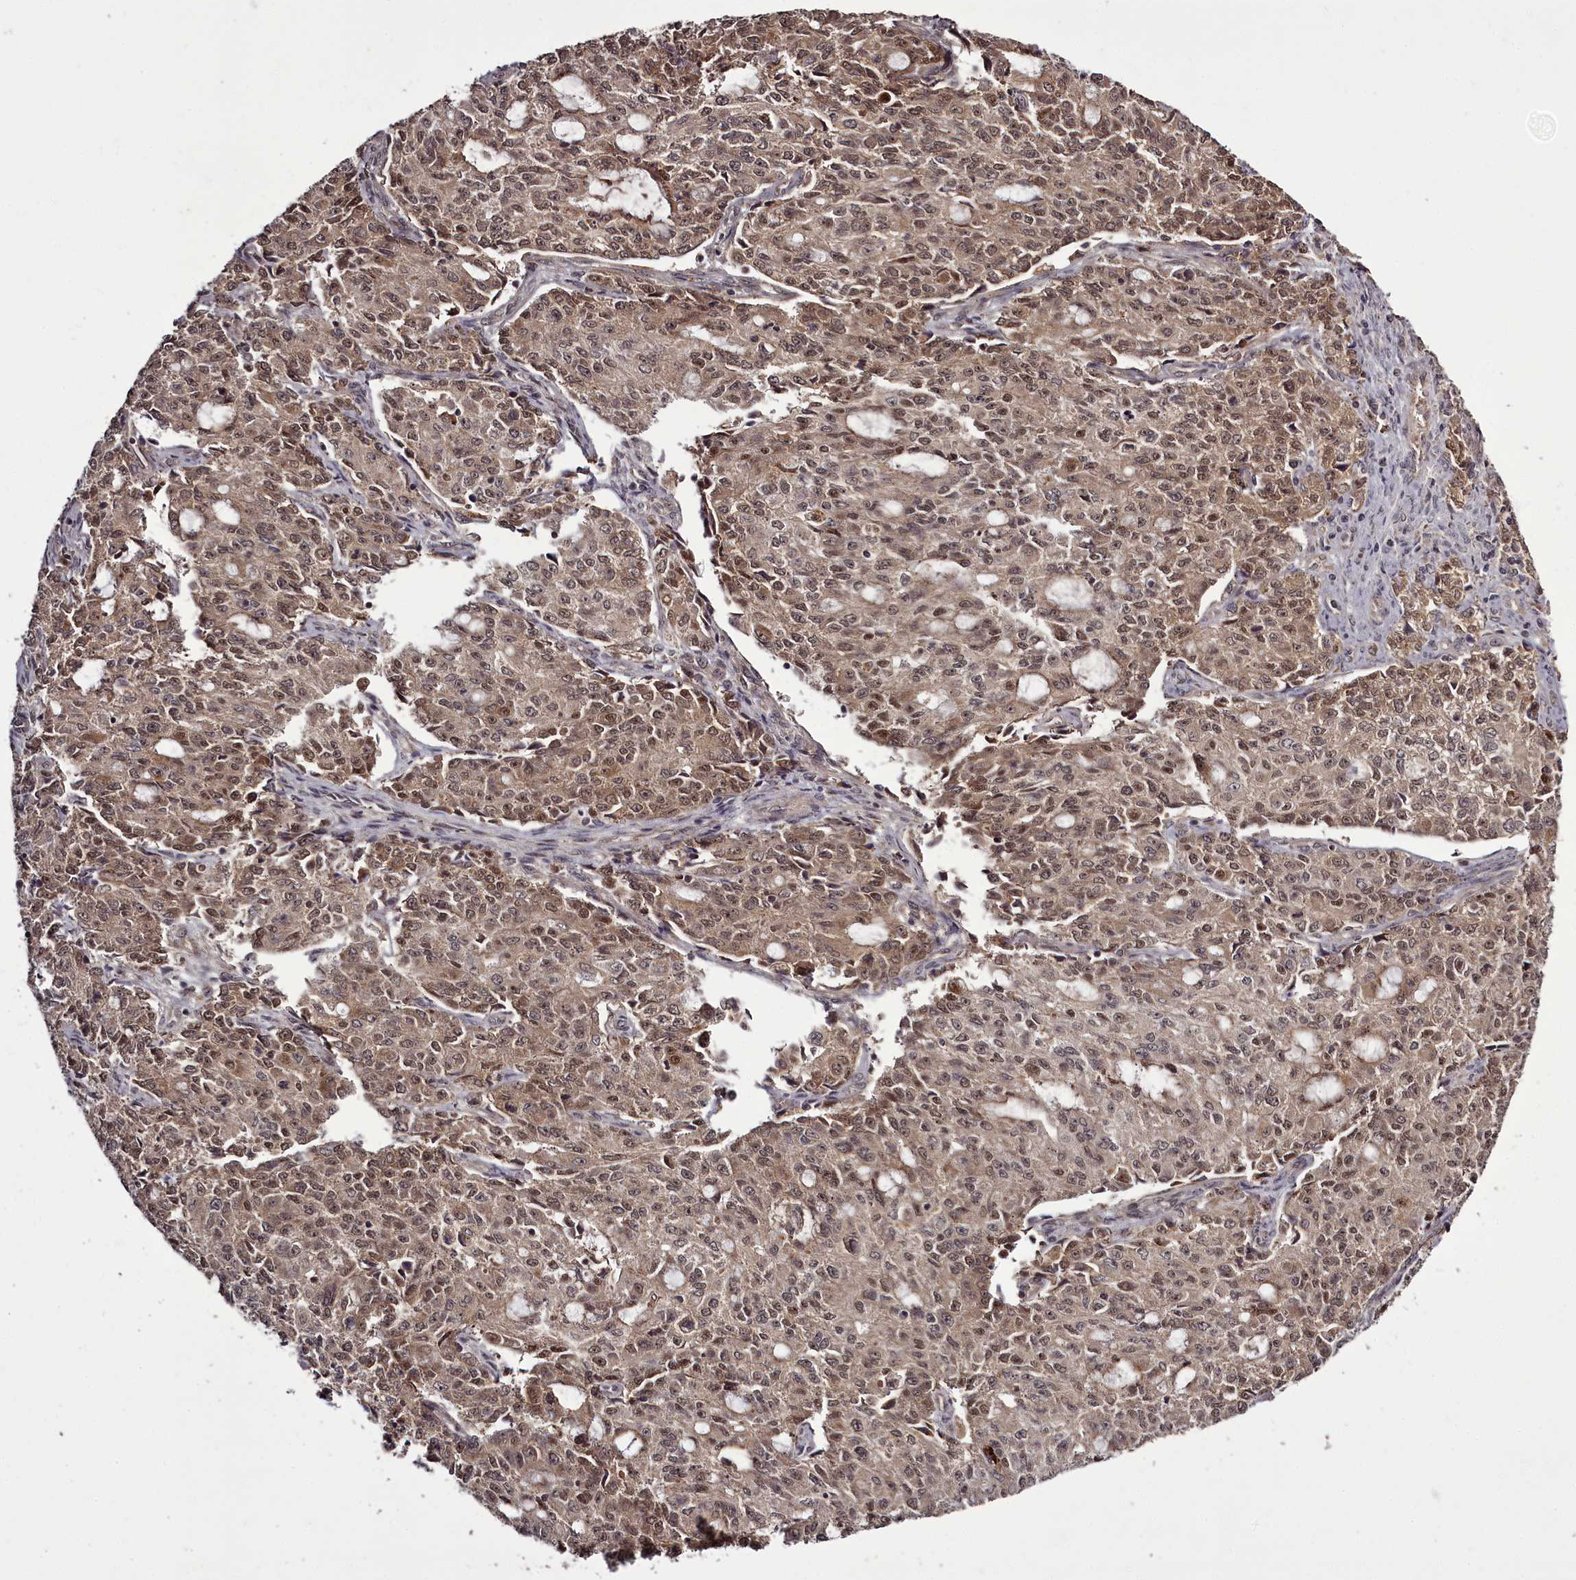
{"staining": {"intensity": "moderate", "quantity": ">75%", "location": "nuclear"}, "tissue": "endometrial cancer", "cell_type": "Tumor cells", "image_type": "cancer", "snomed": [{"axis": "morphology", "description": "Adenocarcinoma, NOS"}, {"axis": "topography", "description": "Endometrium"}], "caption": "This histopathology image exhibits immunohistochemistry (IHC) staining of adenocarcinoma (endometrial), with medium moderate nuclear staining in about >75% of tumor cells.", "gene": "PCBP2", "patient": {"sex": "female", "age": 50}}